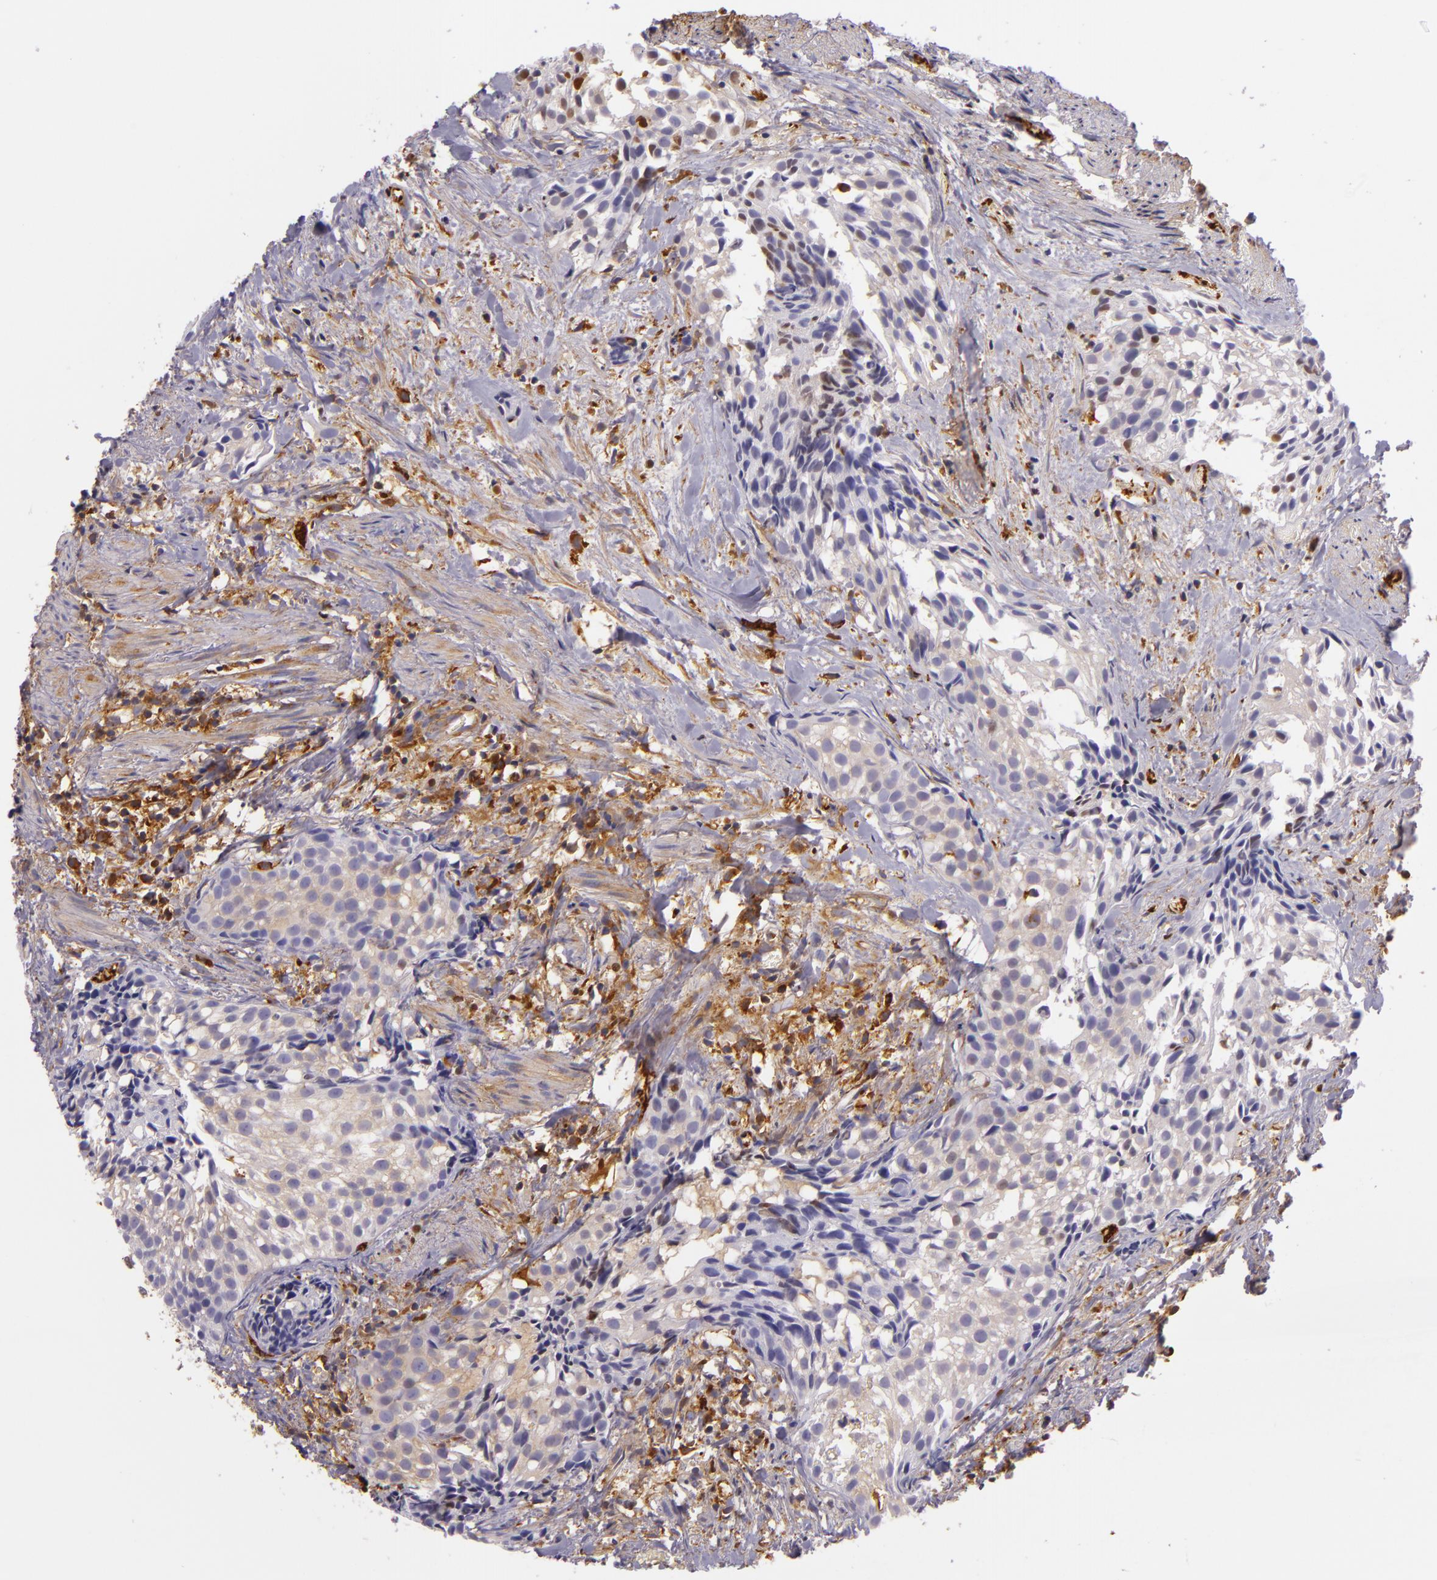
{"staining": {"intensity": "weak", "quantity": ">75%", "location": "cytoplasmic/membranous"}, "tissue": "urothelial cancer", "cell_type": "Tumor cells", "image_type": "cancer", "snomed": [{"axis": "morphology", "description": "Urothelial carcinoma, High grade"}, {"axis": "topography", "description": "Urinary bladder"}], "caption": "DAB immunohistochemical staining of high-grade urothelial carcinoma exhibits weak cytoplasmic/membranous protein staining in approximately >75% of tumor cells.", "gene": "TLN1", "patient": {"sex": "female", "age": 78}}